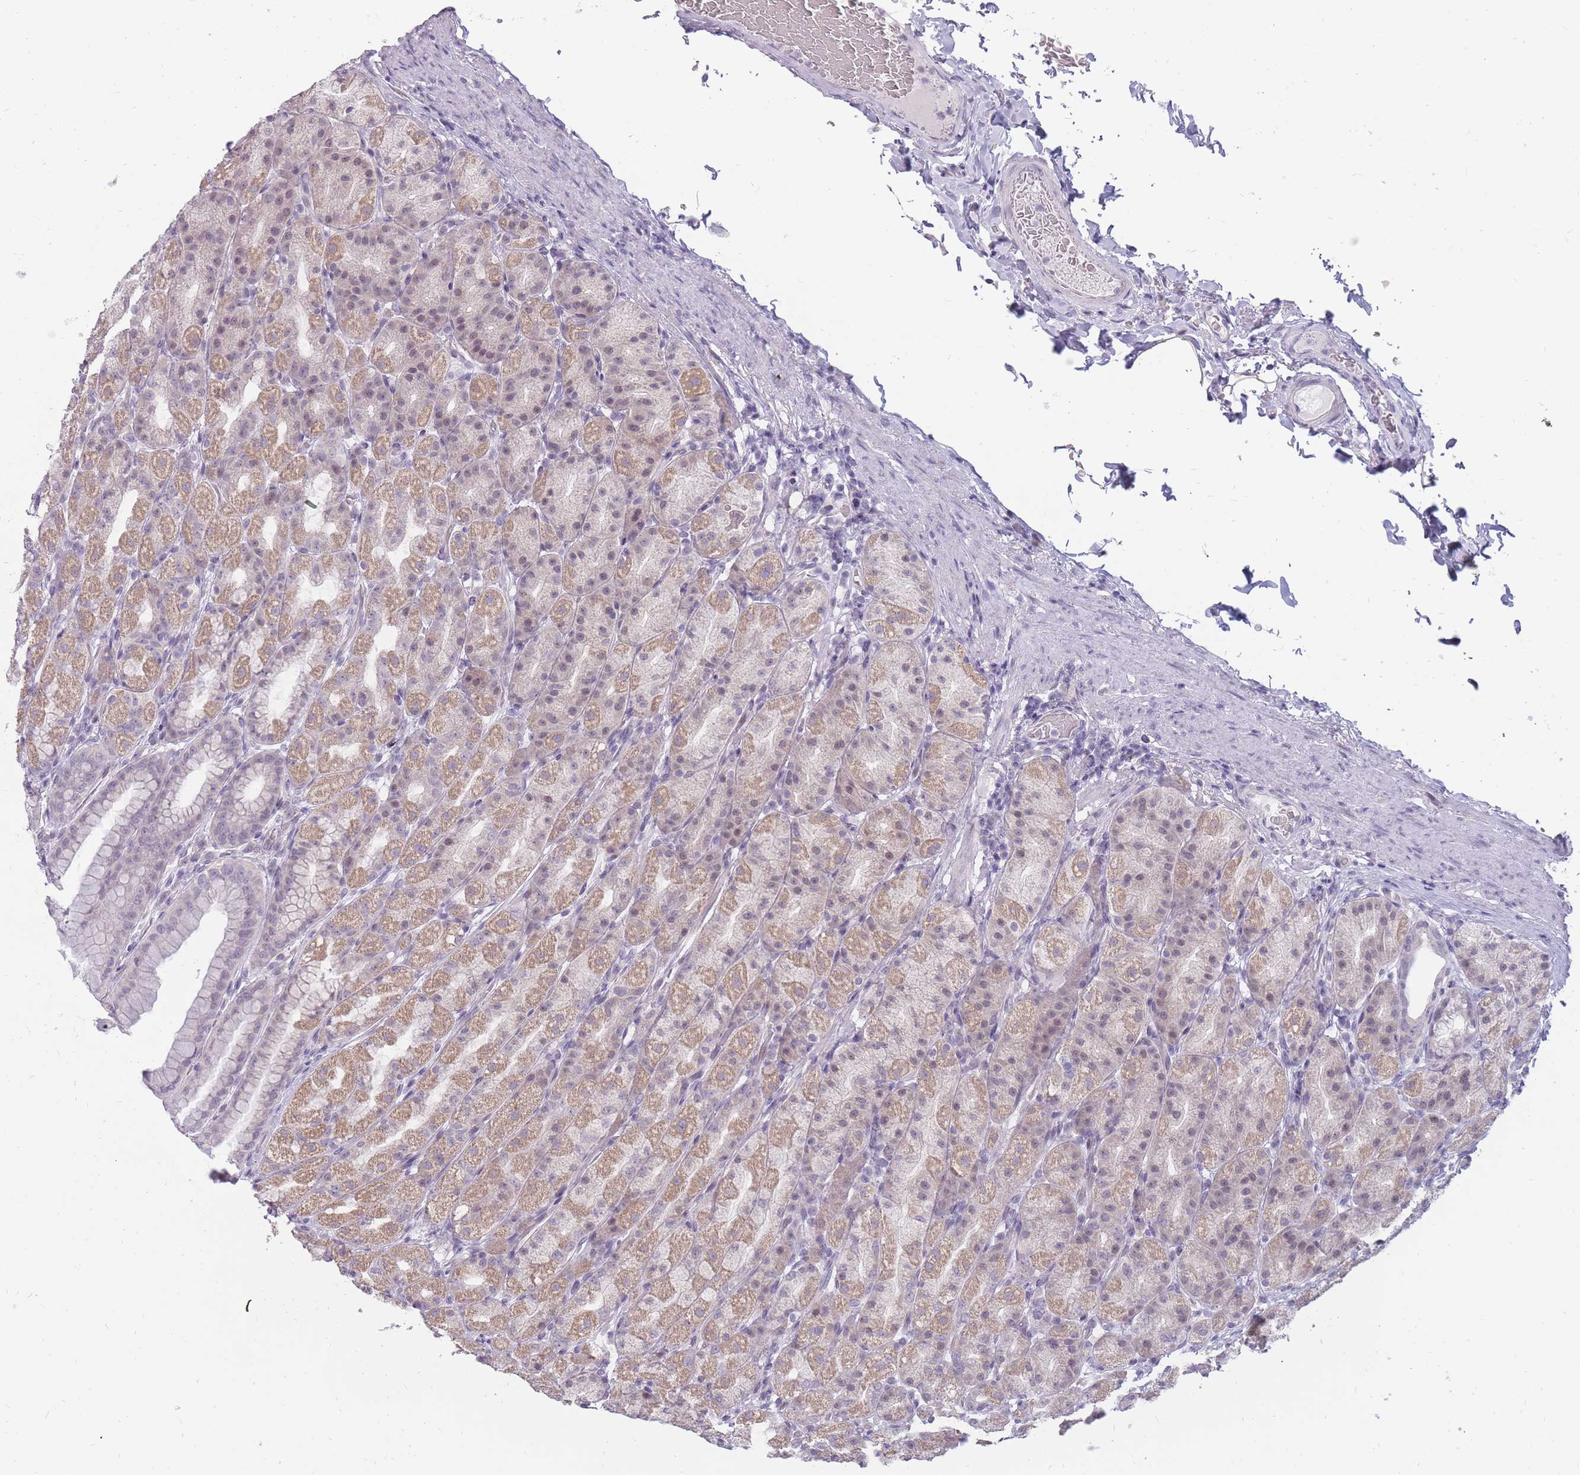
{"staining": {"intensity": "moderate", "quantity": "25%-75%", "location": "cytoplasmic/membranous,nuclear"}, "tissue": "stomach", "cell_type": "Glandular cells", "image_type": "normal", "snomed": [{"axis": "morphology", "description": "Normal tissue, NOS"}, {"axis": "topography", "description": "Stomach, upper"}, {"axis": "topography", "description": "Stomach"}], "caption": "Immunohistochemistry staining of normal stomach, which exhibits medium levels of moderate cytoplasmic/membranous,nuclear expression in approximately 25%-75% of glandular cells indicating moderate cytoplasmic/membranous,nuclear protein expression. The staining was performed using DAB (brown) for protein detection and nuclei were counterstained in hematoxylin (blue).", "gene": "POM121C", "patient": {"sex": "male", "age": 68}}